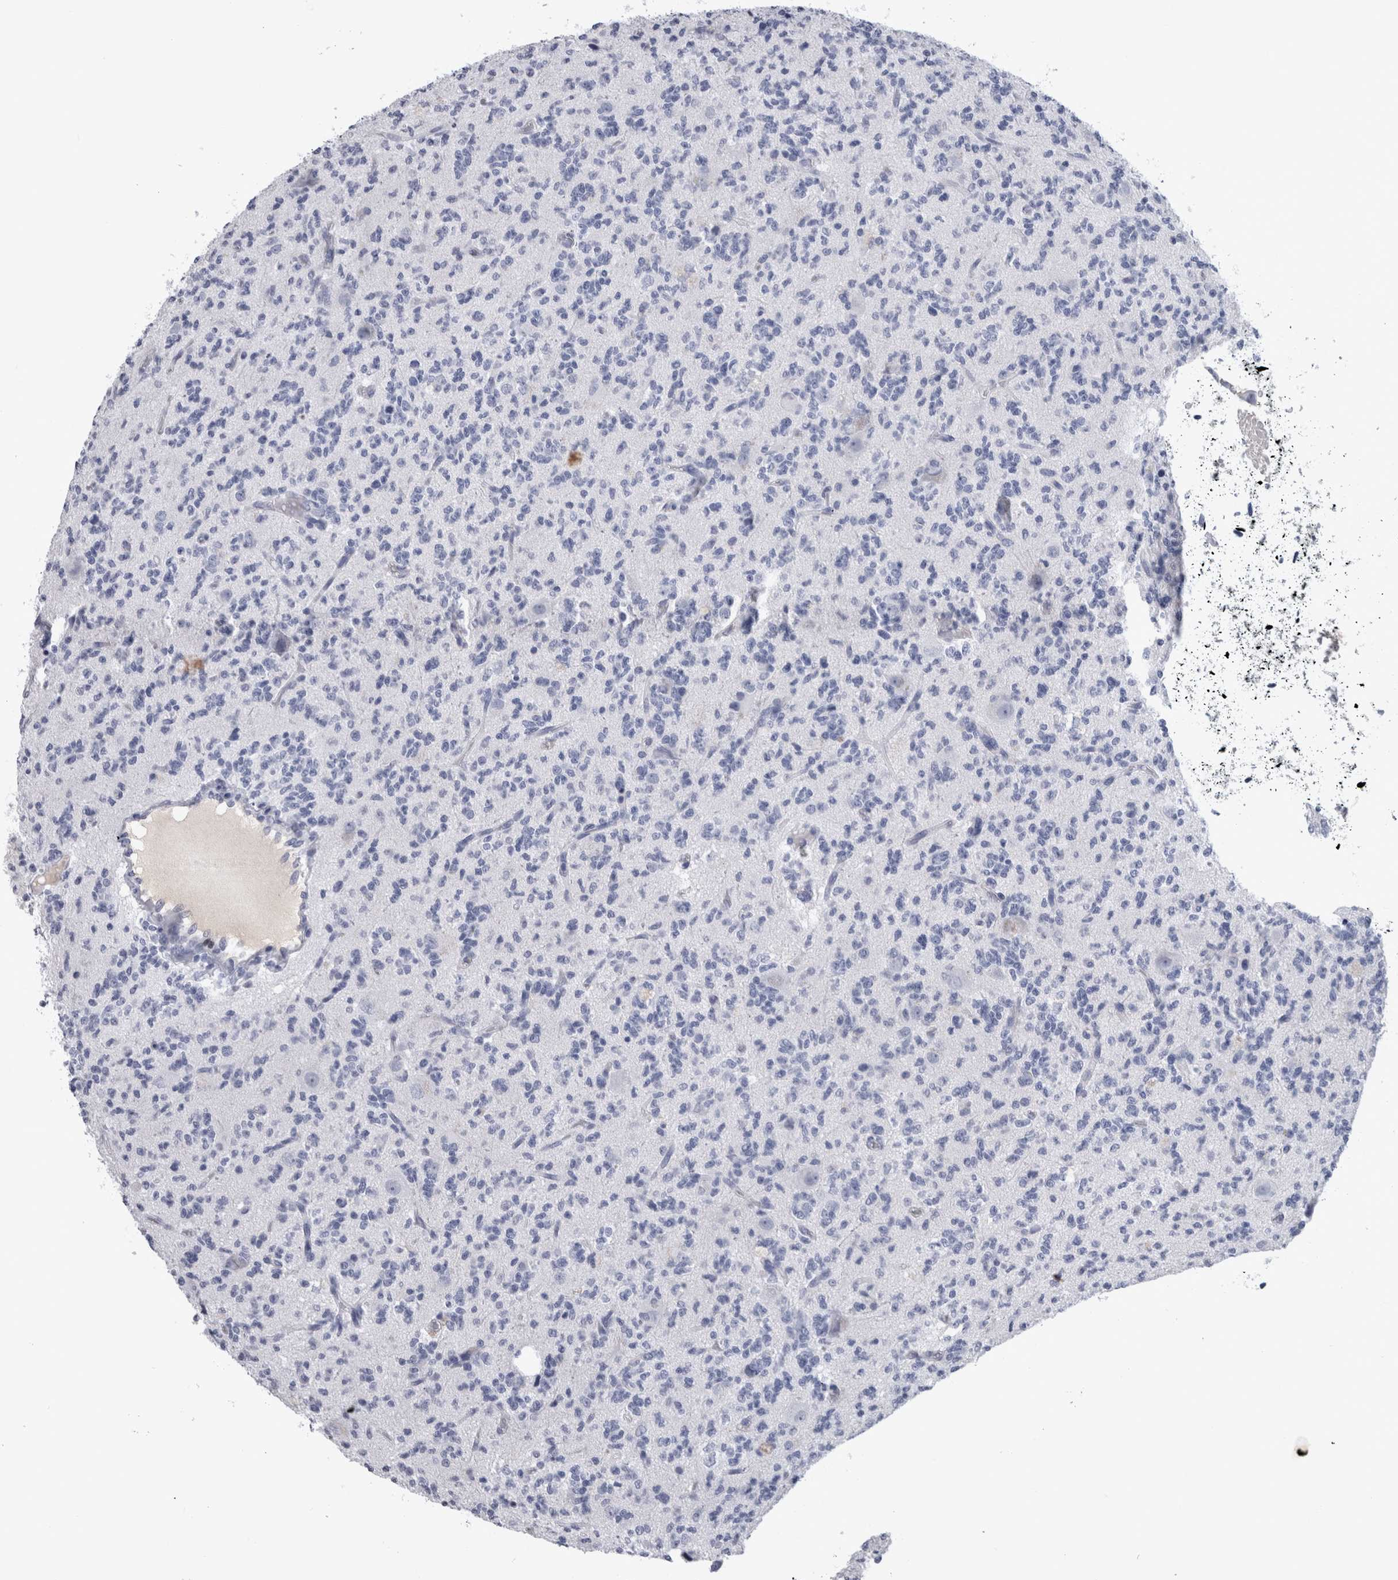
{"staining": {"intensity": "negative", "quantity": "none", "location": "none"}, "tissue": "glioma", "cell_type": "Tumor cells", "image_type": "cancer", "snomed": [{"axis": "morphology", "description": "Glioma, malignant, High grade"}, {"axis": "topography", "description": "Brain"}], "caption": "The IHC histopathology image has no significant positivity in tumor cells of malignant glioma (high-grade) tissue.", "gene": "PAX5", "patient": {"sex": "female", "age": 62}}